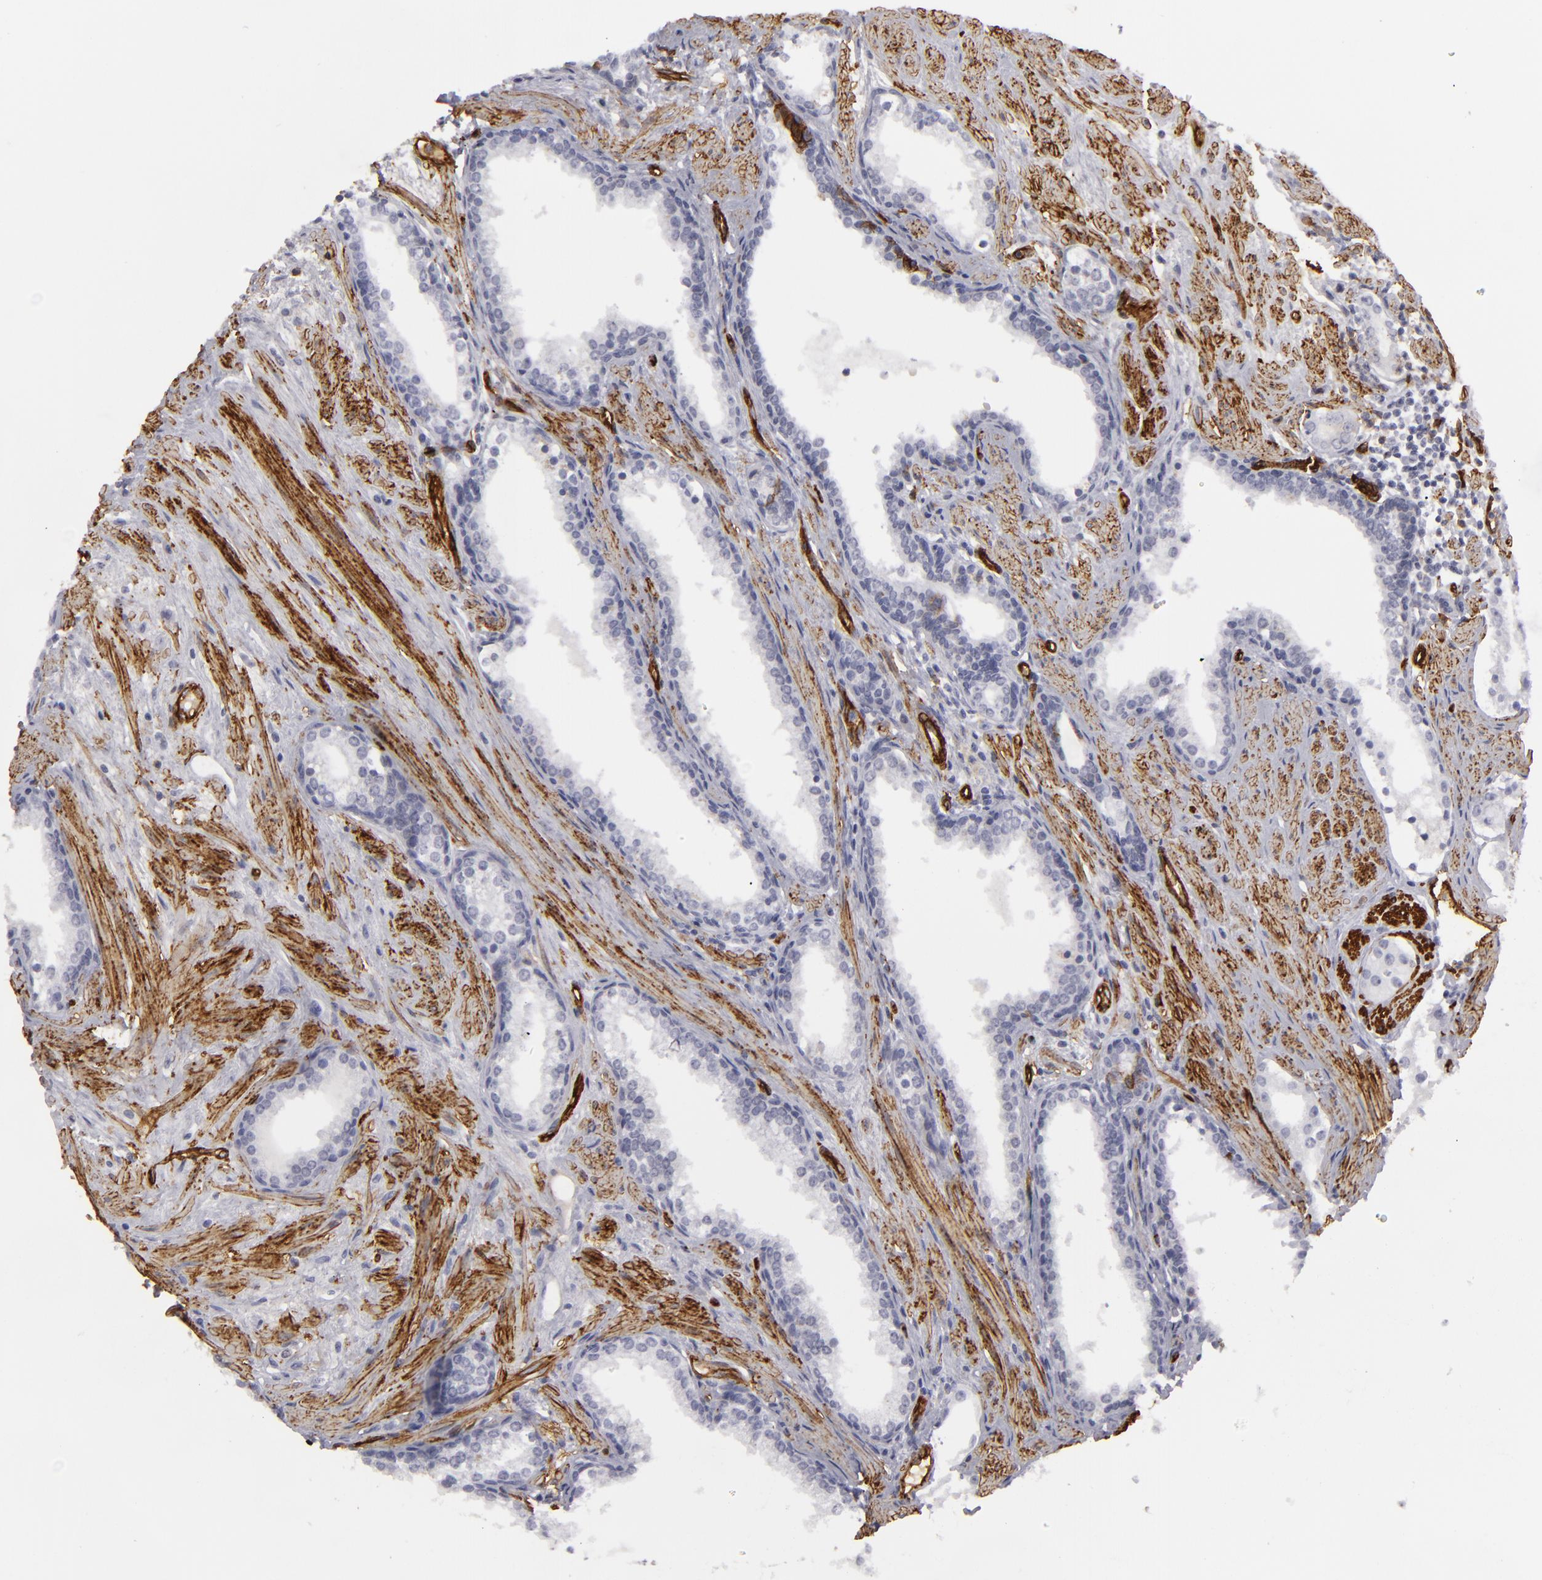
{"staining": {"intensity": "negative", "quantity": "none", "location": "none"}, "tissue": "prostate cancer", "cell_type": "Tumor cells", "image_type": "cancer", "snomed": [{"axis": "morphology", "description": "Adenocarcinoma, Medium grade"}, {"axis": "topography", "description": "Prostate"}], "caption": "Immunohistochemistry (IHC) photomicrograph of neoplastic tissue: prostate adenocarcinoma (medium-grade) stained with DAB shows no significant protein staining in tumor cells.", "gene": "MCAM", "patient": {"sex": "male", "age": 73}}